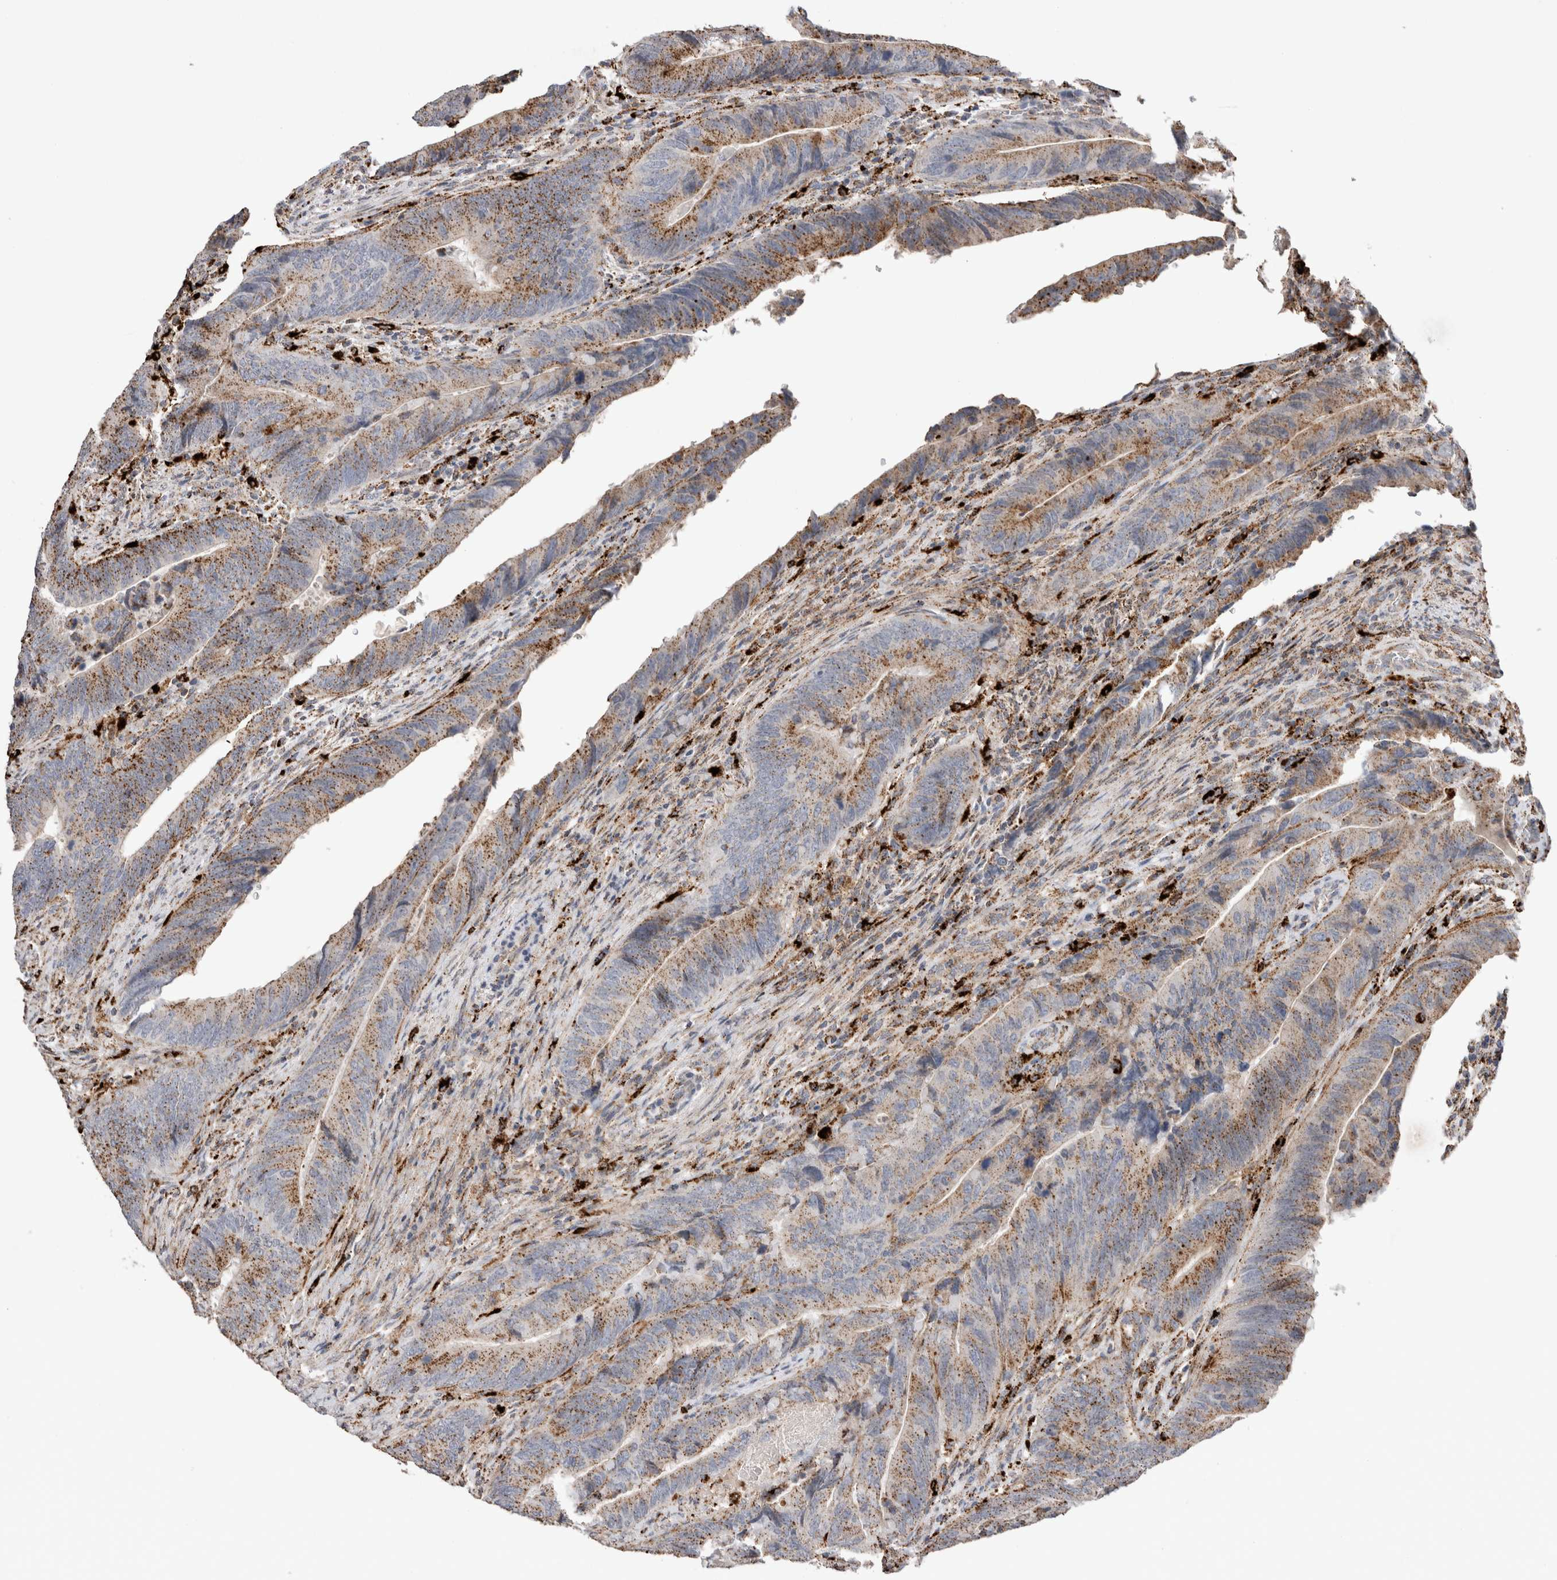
{"staining": {"intensity": "moderate", "quantity": ">75%", "location": "cytoplasmic/membranous"}, "tissue": "colorectal cancer", "cell_type": "Tumor cells", "image_type": "cancer", "snomed": [{"axis": "morphology", "description": "Normal tissue, NOS"}, {"axis": "morphology", "description": "Adenocarcinoma, NOS"}, {"axis": "topography", "description": "Colon"}], "caption": "Brown immunohistochemical staining in human adenocarcinoma (colorectal) reveals moderate cytoplasmic/membranous expression in approximately >75% of tumor cells.", "gene": "CTSA", "patient": {"sex": "male", "age": 56}}